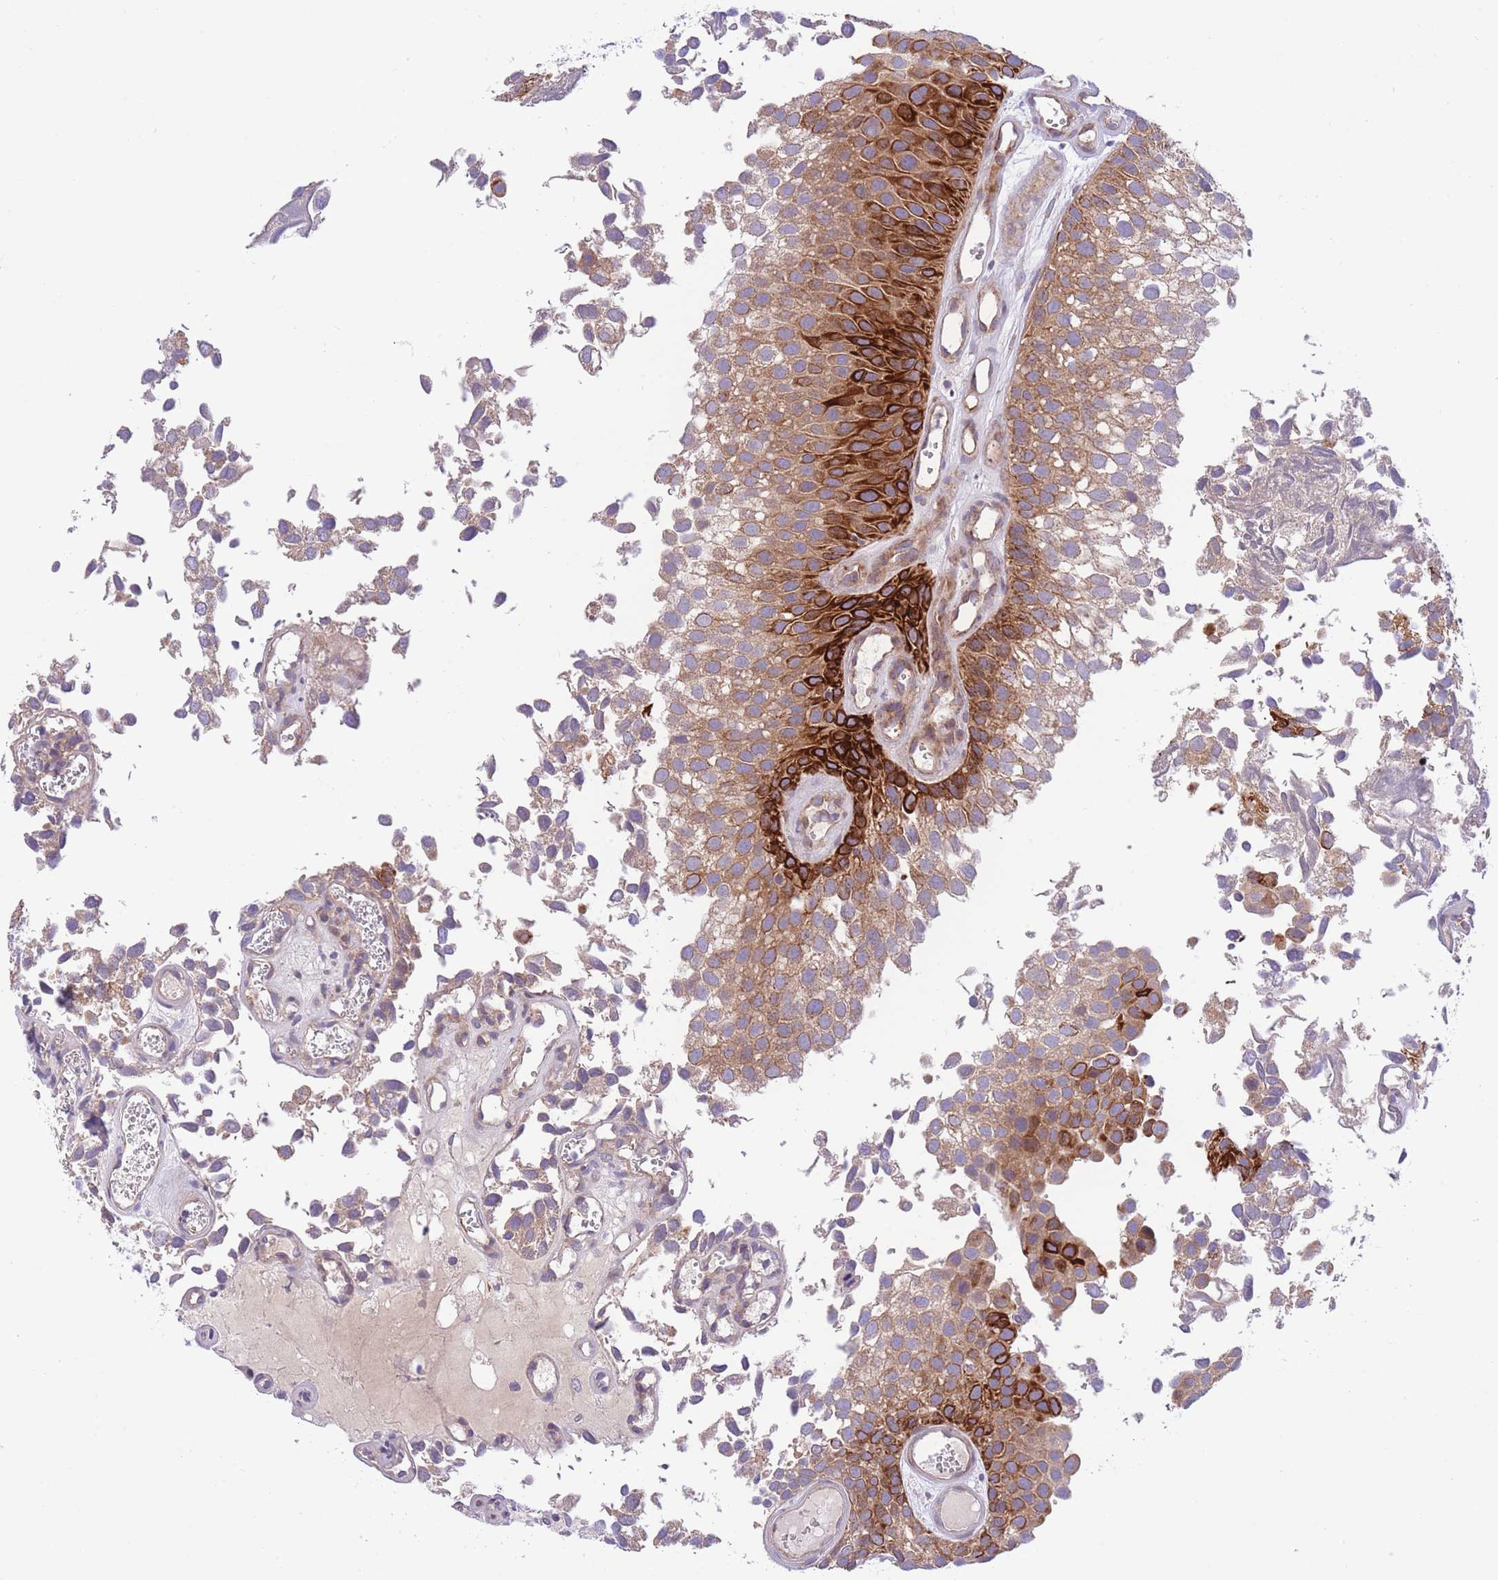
{"staining": {"intensity": "strong", "quantity": ">75%", "location": "cytoplasmic/membranous"}, "tissue": "urothelial cancer", "cell_type": "Tumor cells", "image_type": "cancer", "snomed": [{"axis": "morphology", "description": "Urothelial carcinoma, Low grade"}, {"axis": "topography", "description": "Urinary bladder"}], "caption": "The image exhibits staining of low-grade urothelial carcinoma, revealing strong cytoplasmic/membranous protein positivity (brown color) within tumor cells.", "gene": "CHAC1", "patient": {"sex": "male", "age": 88}}